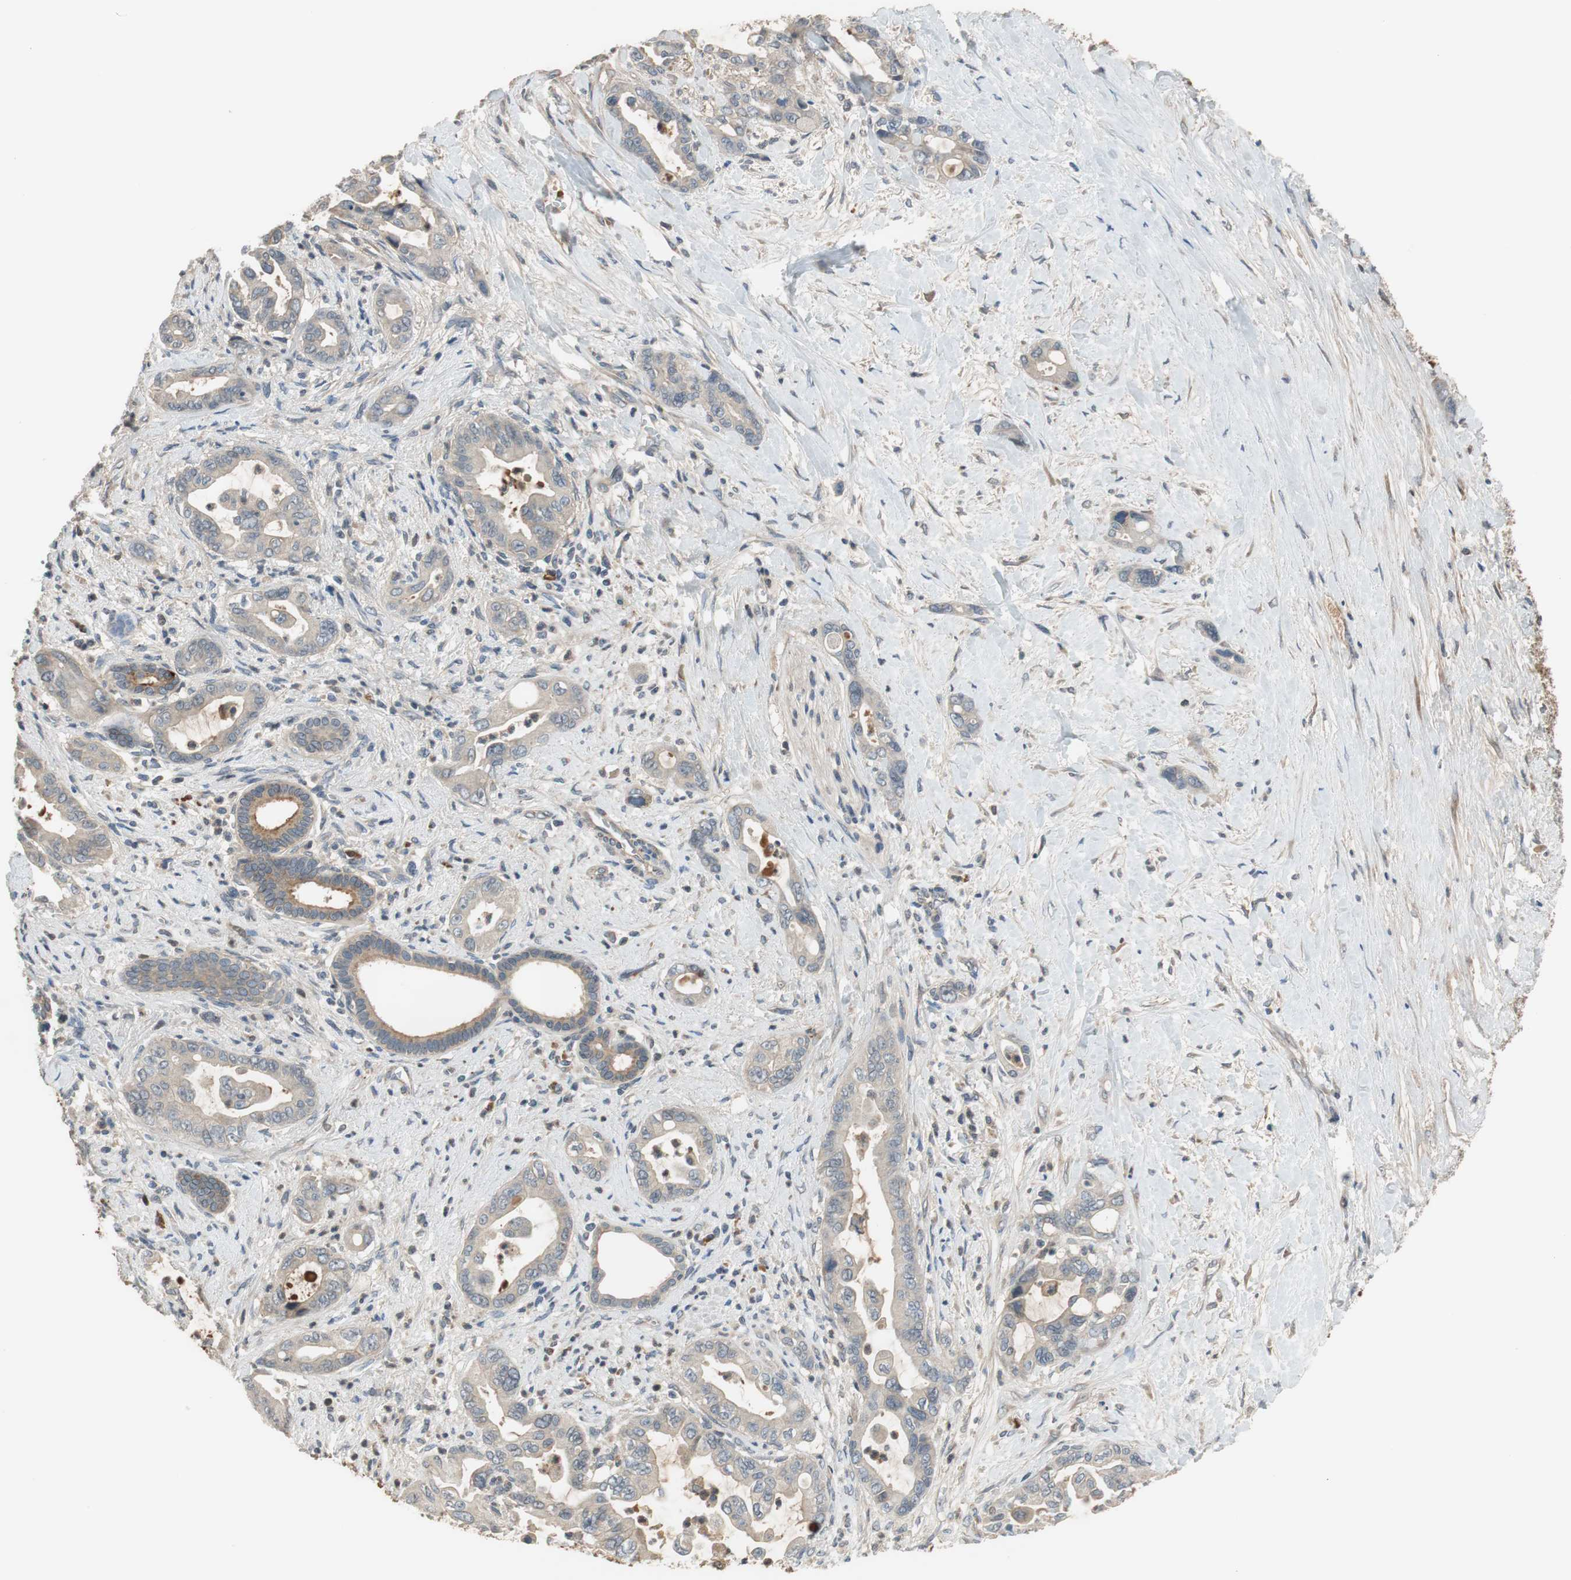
{"staining": {"intensity": "weak", "quantity": ">75%", "location": "cytoplasmic/membranous"}, "tissue": "pancreatic cancer", "cell_type": "Tumor cells", "image_type": "cancer", "snomed": [{"axis": "morphology", "description": "Adenocarcinoma, NOS"}, {"axis": "topography", "description": "Pancreas"}], "caption": "This micrograph shows immunohistochemistry (IHC) staining of human pancreatic adenocarcinoma, with low weak cytoplasmic/membranous positivity in approximately >75% of tumor cells.", "gene": "C4A", "patient": {"sex": "male", "age": 70}}